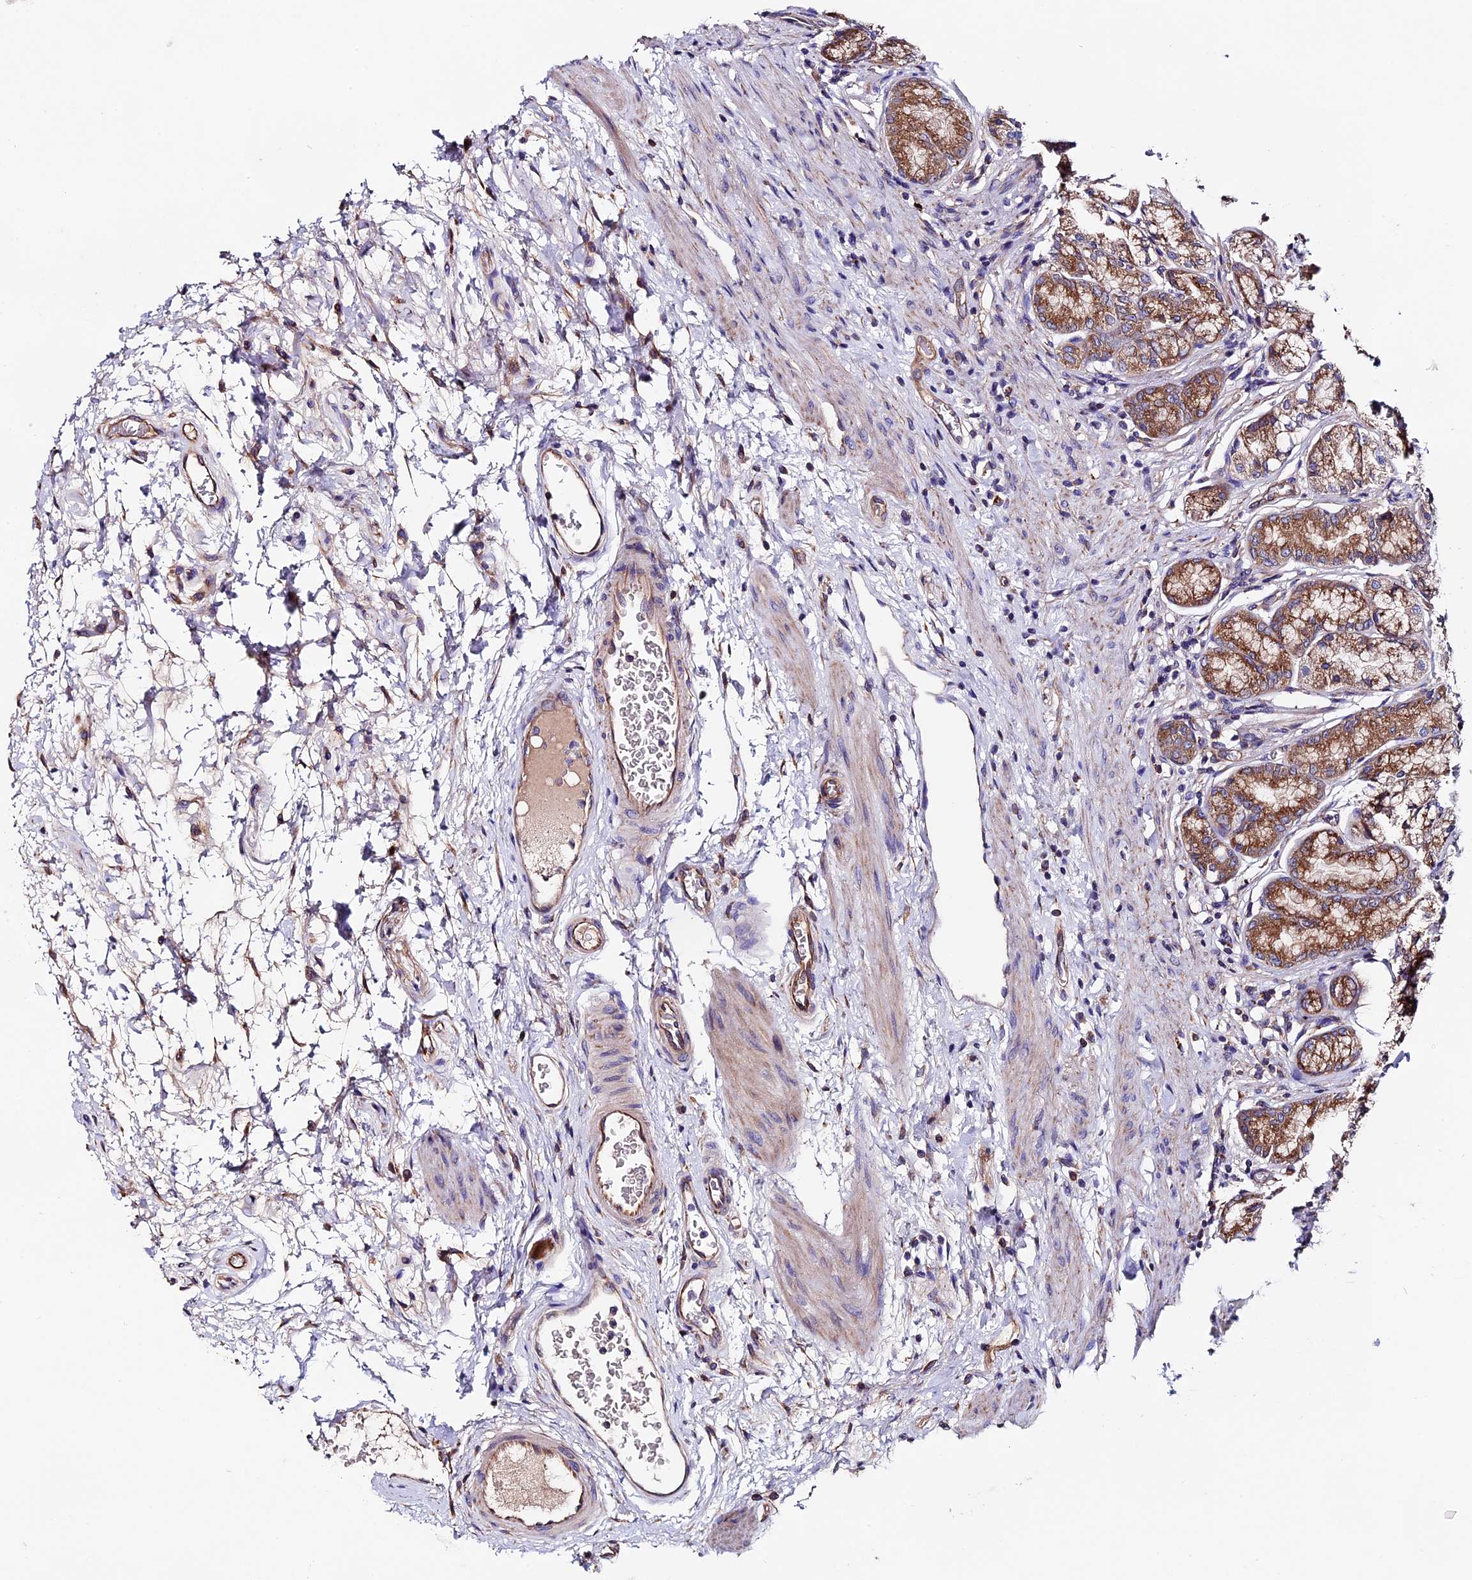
{"staining": {"intensity": "moderate", "quantity": ">75%", "location": "cytoplasmic/membranous"}, "tissue": "stomach", "cell_type": "Glandular cells", "image_type": "normal", "snomed": [{"axis": "morphology", "description": "Normal tissue, NOS"}, {"axis": "morphology", "description": "Adenocarcinoma, NOS"}, {"axis": "morphology", "description": "Adenocarcinoma, High grade"}, {"axis": "topography", "description": "Stomach, upper"}, {"axis": "topography", "description": "Stomach"}], "caption": "Unremarkable stomach demonstrates moderate cytoplasmic/membranous positivity in approximately >75% of glandular cells, visualized by immunohistochemistry. The staining is performed using DAB (3,3'-diaminobenzidine) brown chromogen to label protein expression. The nuclei are counter-stained blue using hematoxylin.", "gene": "CLN5", "patient": {"sex": "female", "age": 65}}